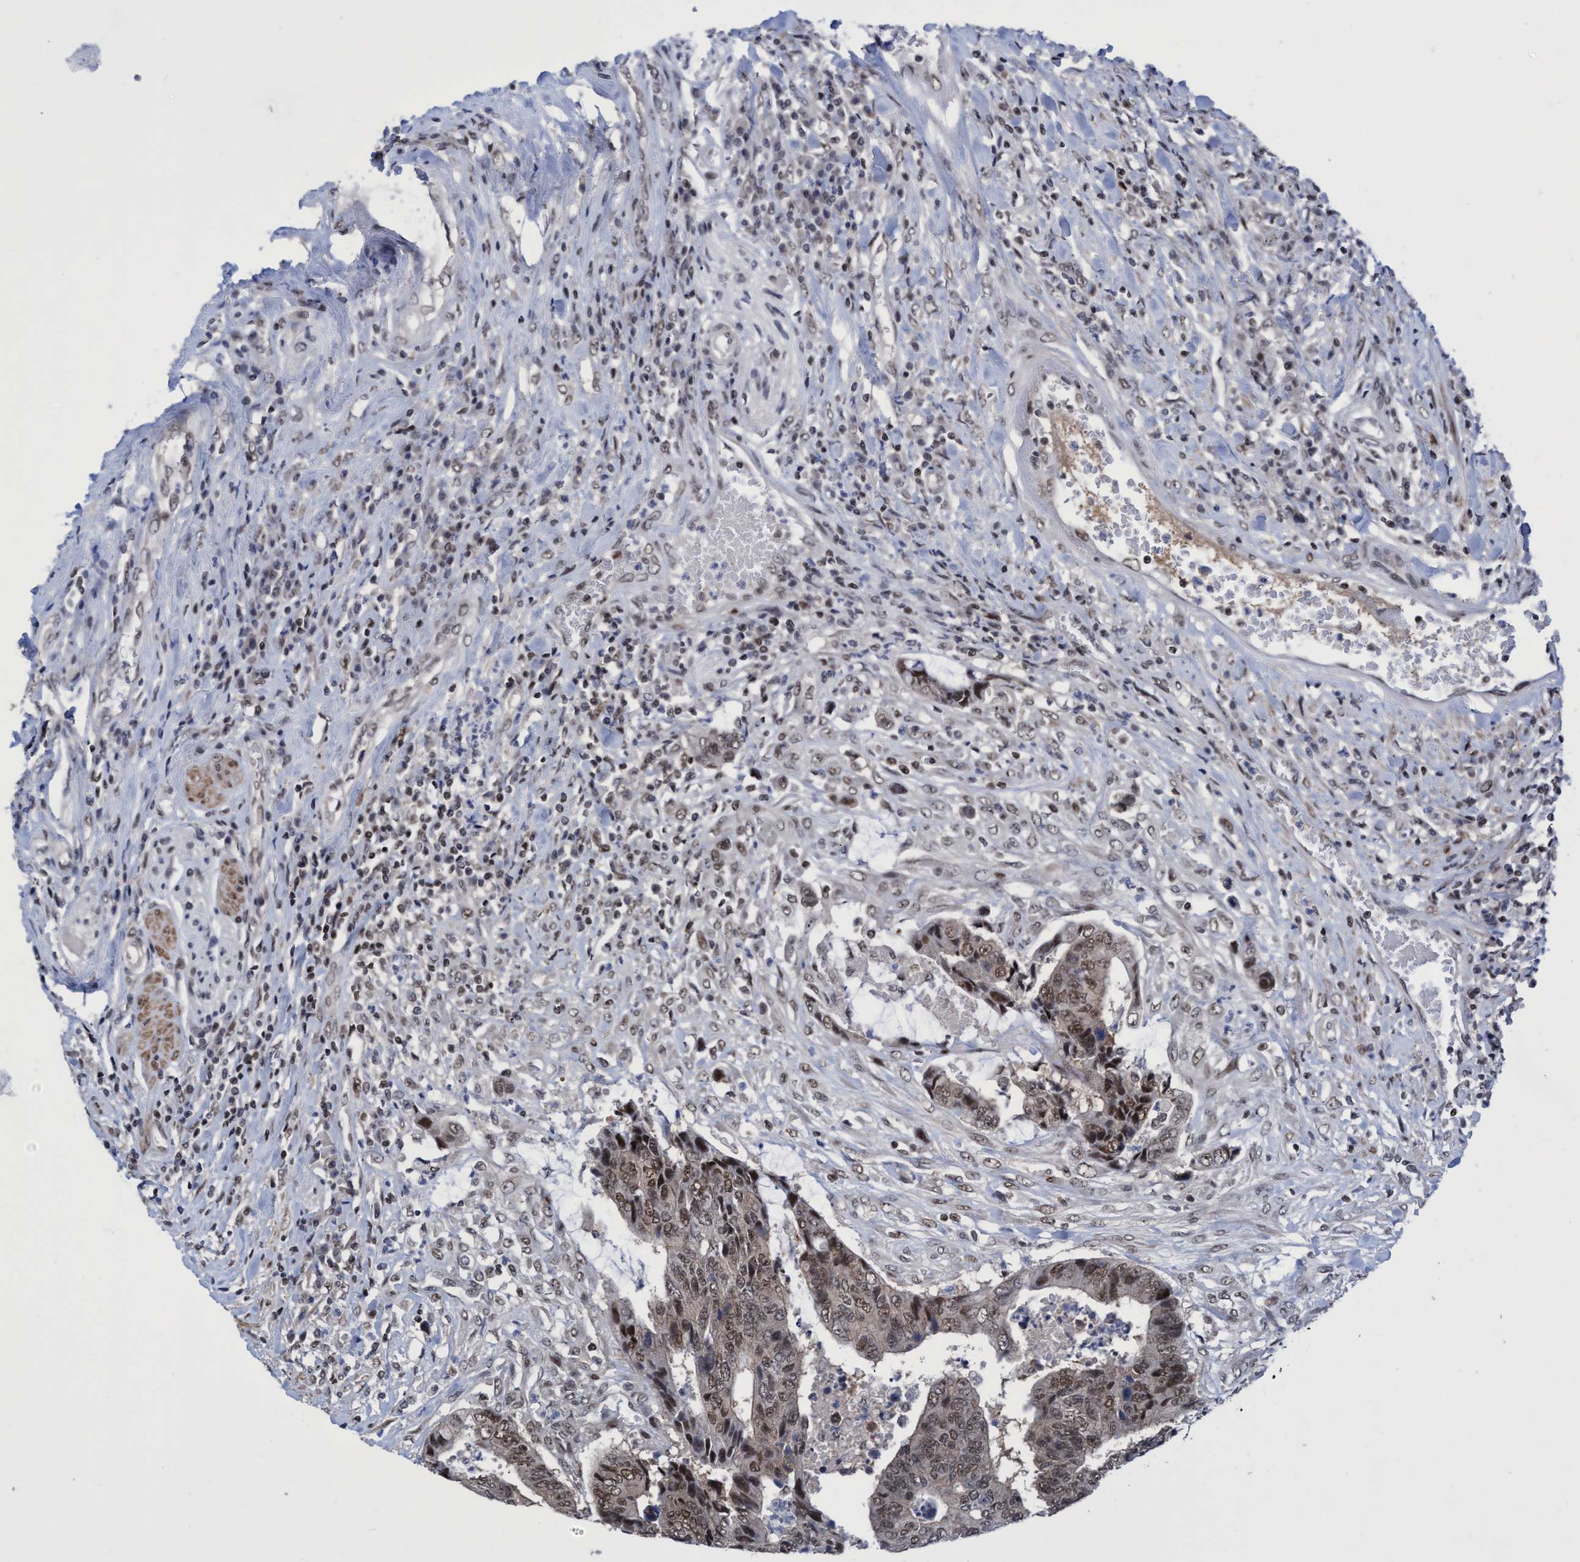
{"staining": {"intensity": "moderate", "quantity": ">75%", "location": "nuclear"}, "tissue": "colorectal cancer", "cell_type": "Tumor cells", "image_type": "cancer", "snomed": [{"axis": "morphology", "description": "Adenocarcinoma, NOS"}, {"axis": "topography", "description": "Rectum"}], "caption": "Protein expression analysis of colorectal adenocarcinoma displays moderate nuclear expression in approximately >75% of tumor cells. (Stains: DAB in brown, nuclei in blue, Microscopy: brightfield microscopy at high magnification).", "gene": "C9orf78", "patient": {"sex": "male", "age": 84}}